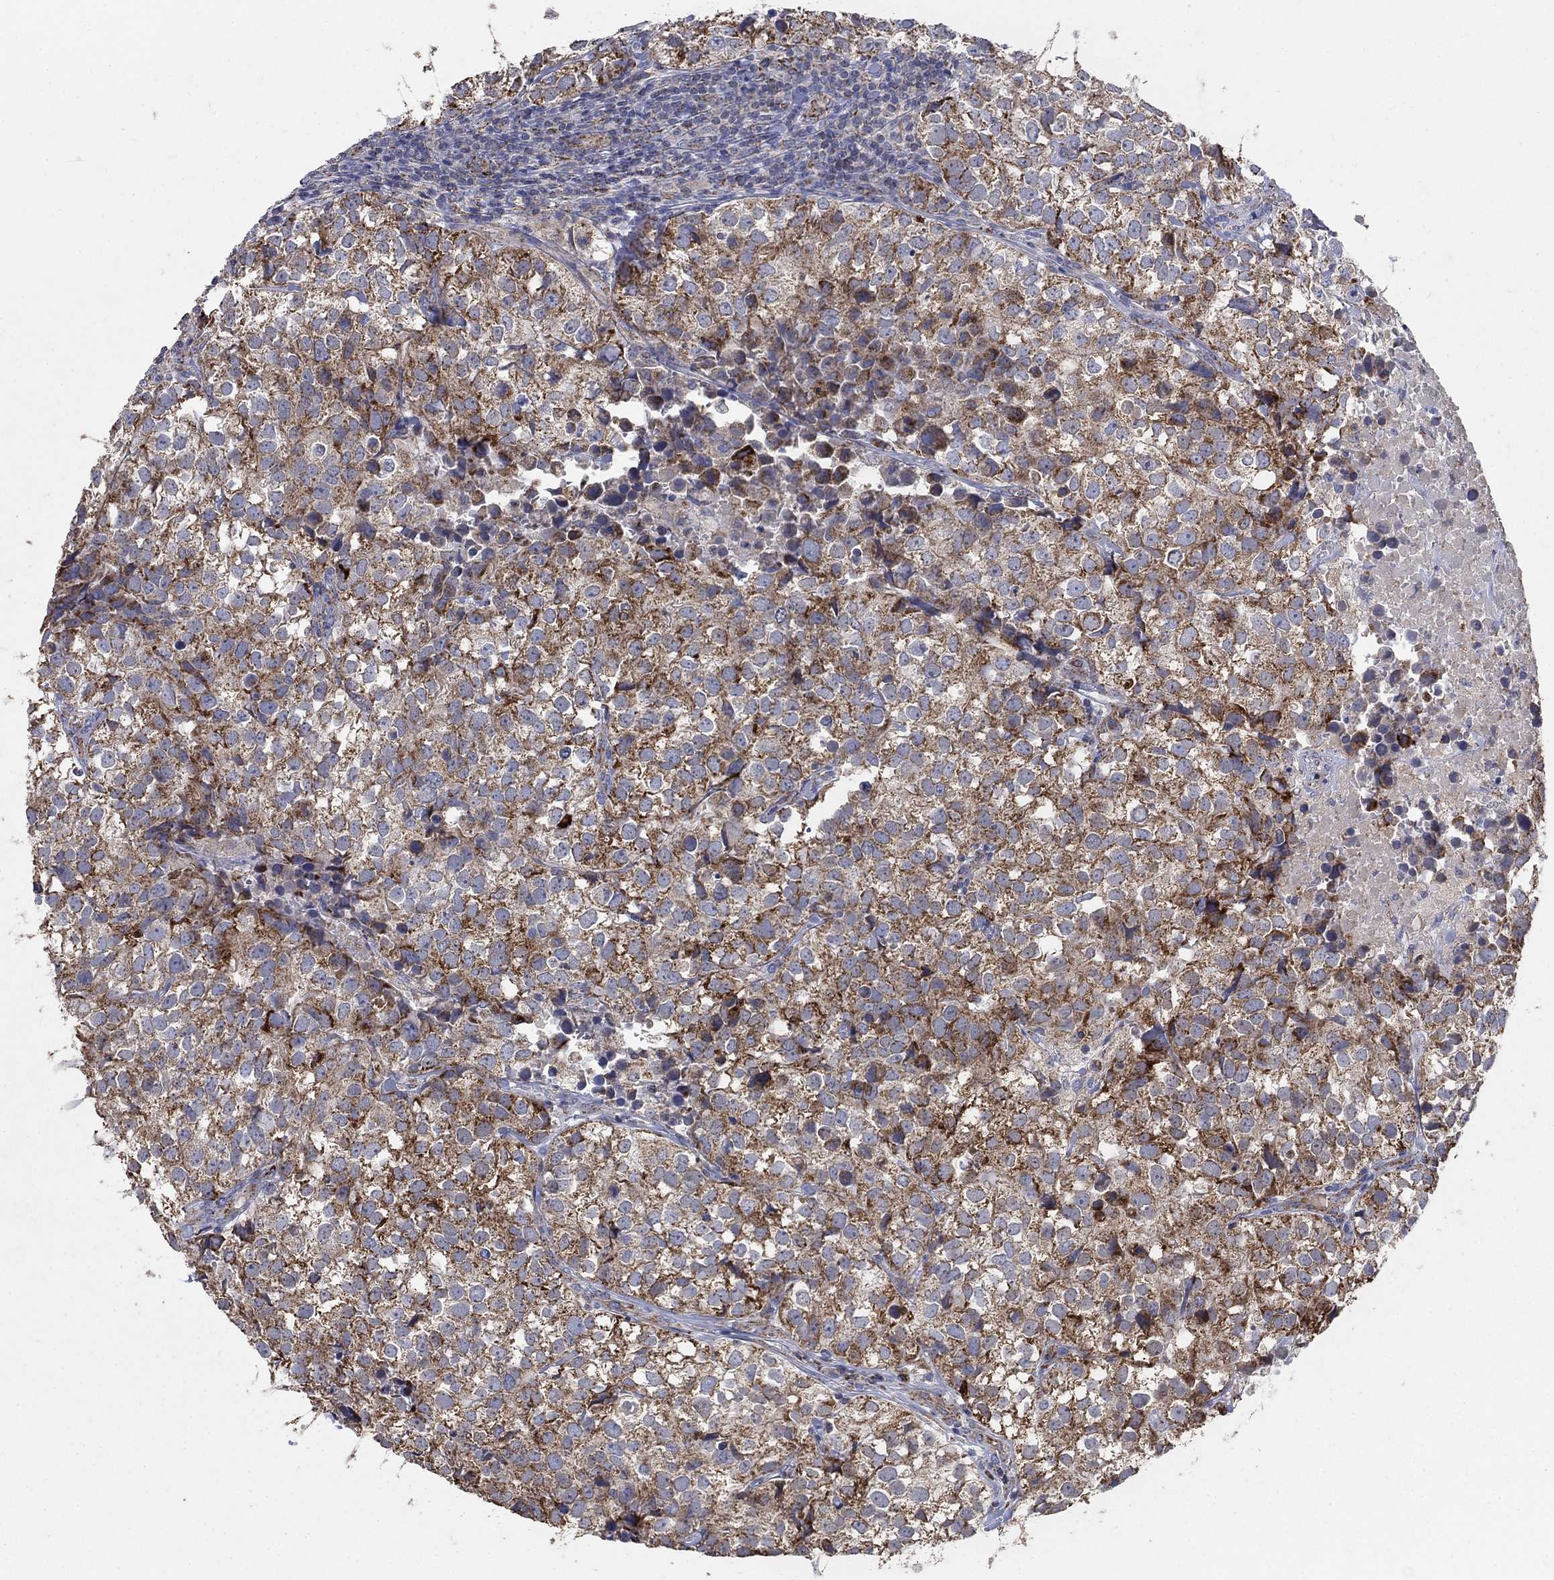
{"staining": {"intensity": "strong", "quantity": "25%-75%", "location": "cytoplasmic/membranous"}, "tissue": "breast cancer", "cell_type": "Tumor cells", "image_type": "cancer", "snomed": [{"axis": "morphology", "description": "Duct carcinoma"}, {"axis": "topography", "description": "Breast"}], "caption": "A high amount of strong cytoplasmic/membranous expression is seen in approximately 25%-75% of tumor cells in breast cancer (intraductal carcinoma) tissue.", "gene": "PNPLA2", "patient": {"sex": "female", "age": 30}}